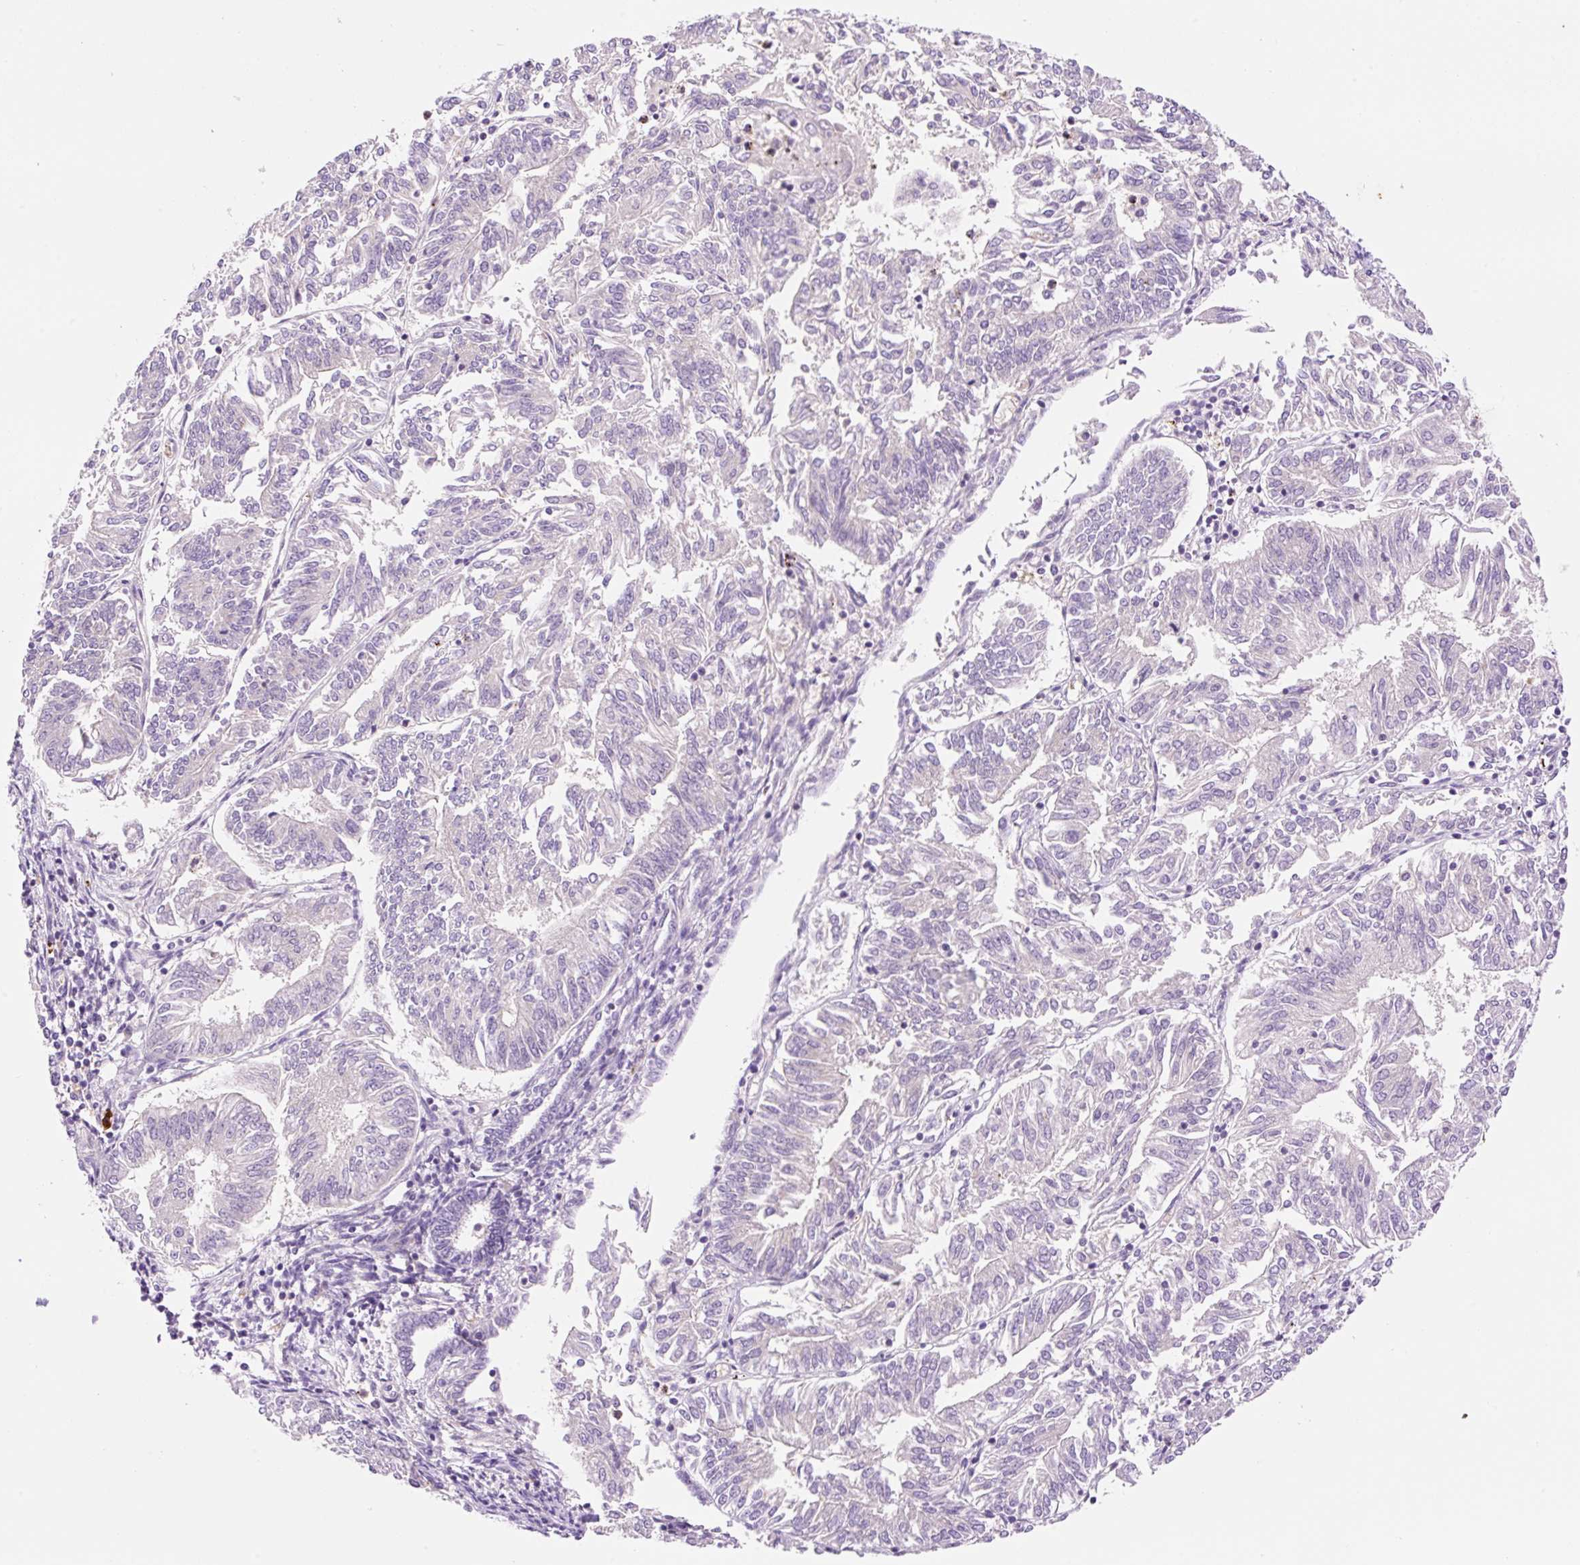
{"staining": {"intensity": "negative", "quantity": "none", "location": "none"}, "tissue": "endometrial cancer", "cell_type": "Tumor cells", "image_type": "cancer", "snomed": [{"axis": "morphology", "description": "Adenocarcinoma, NOS"}, {"axis": "topography", "description": "Endometrium"}], "caption": "Immunohistochemistry (IHC) image of neoplastic tissue: human adenocarcinoma (endometrial) stained with DAB reveals no significant protein positivity in tumor cells.", "gene": "LHFPL5", "patient": {"sex": "female", "age": 58}}